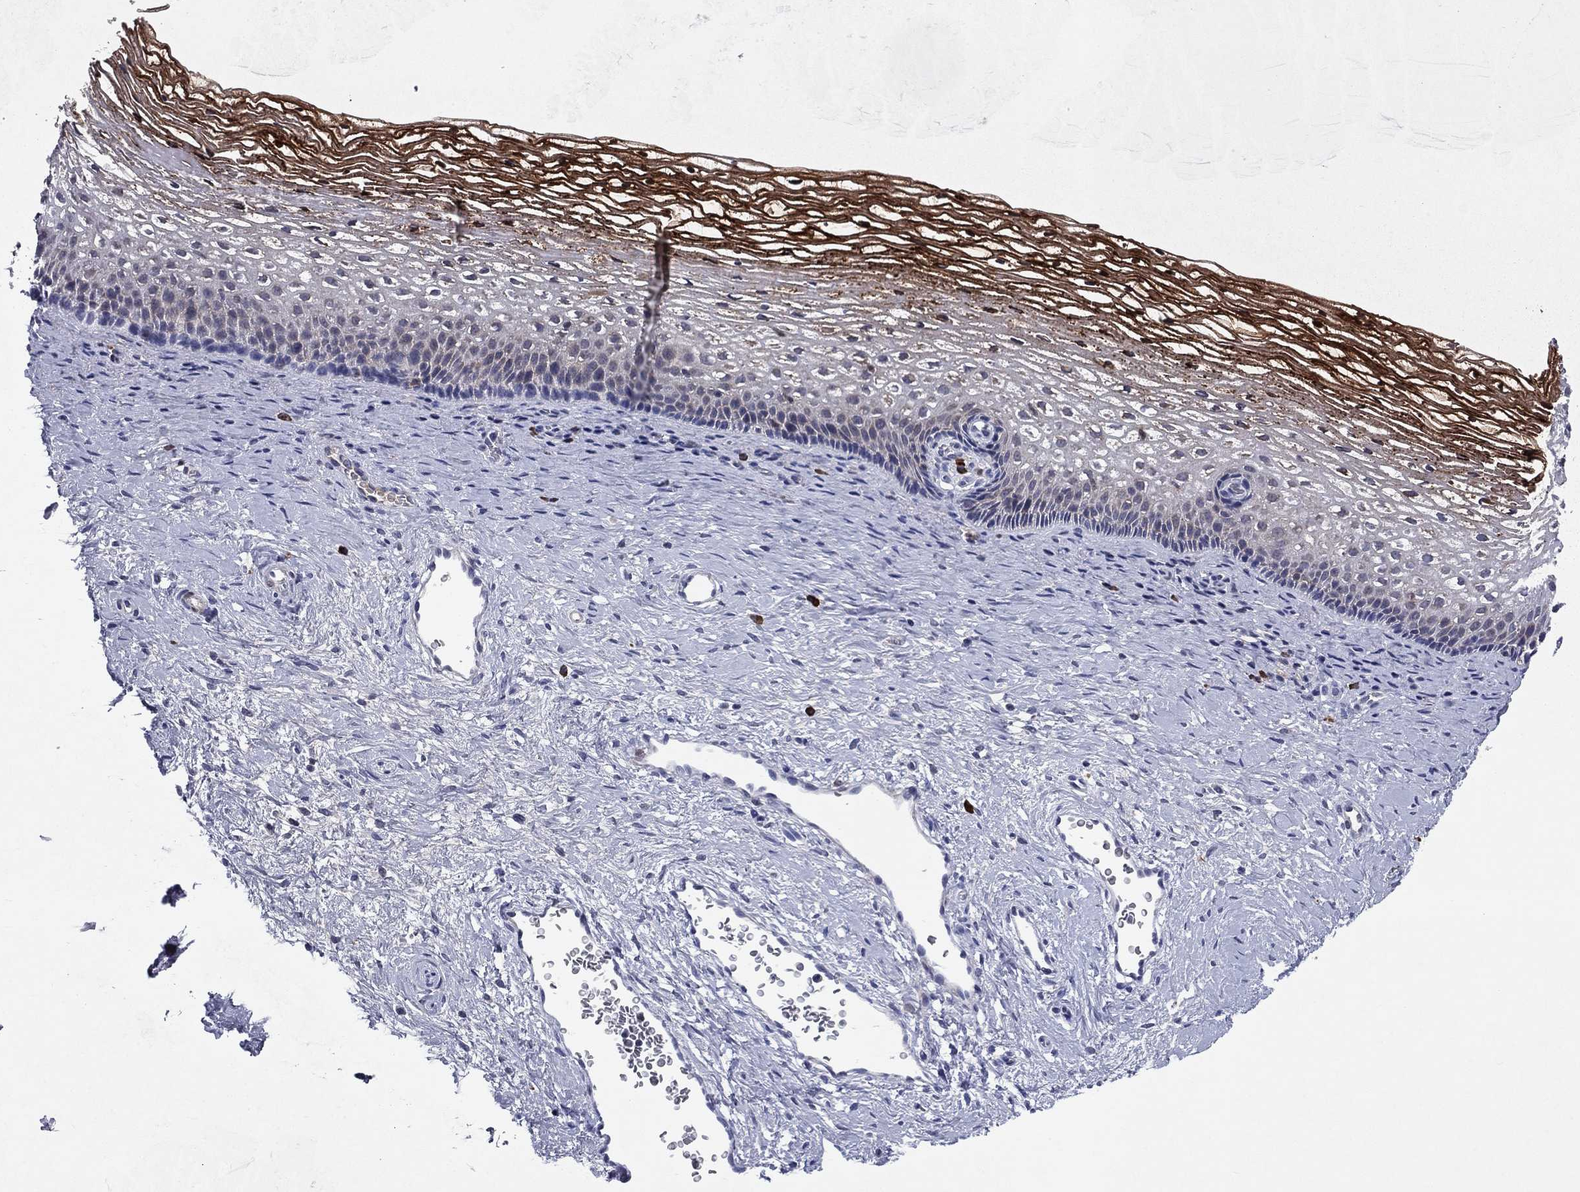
{"staining": {"intensity": "negative", "quantity": "none", "location": "none"}, "tissue": "cervix", "cell_type": "Glandular cells", "image_type": "normal", "snomed": [{"axis": "morphology", "description": "Normal tissue, NOS"}, {"axis": "topography", "description": "Cervix"}], "caption": "IHC of unremarkable cervix reveals no staining in glandular cells.", "gene": "ECM1", "patient": {"sex": "female", "age": 34}}